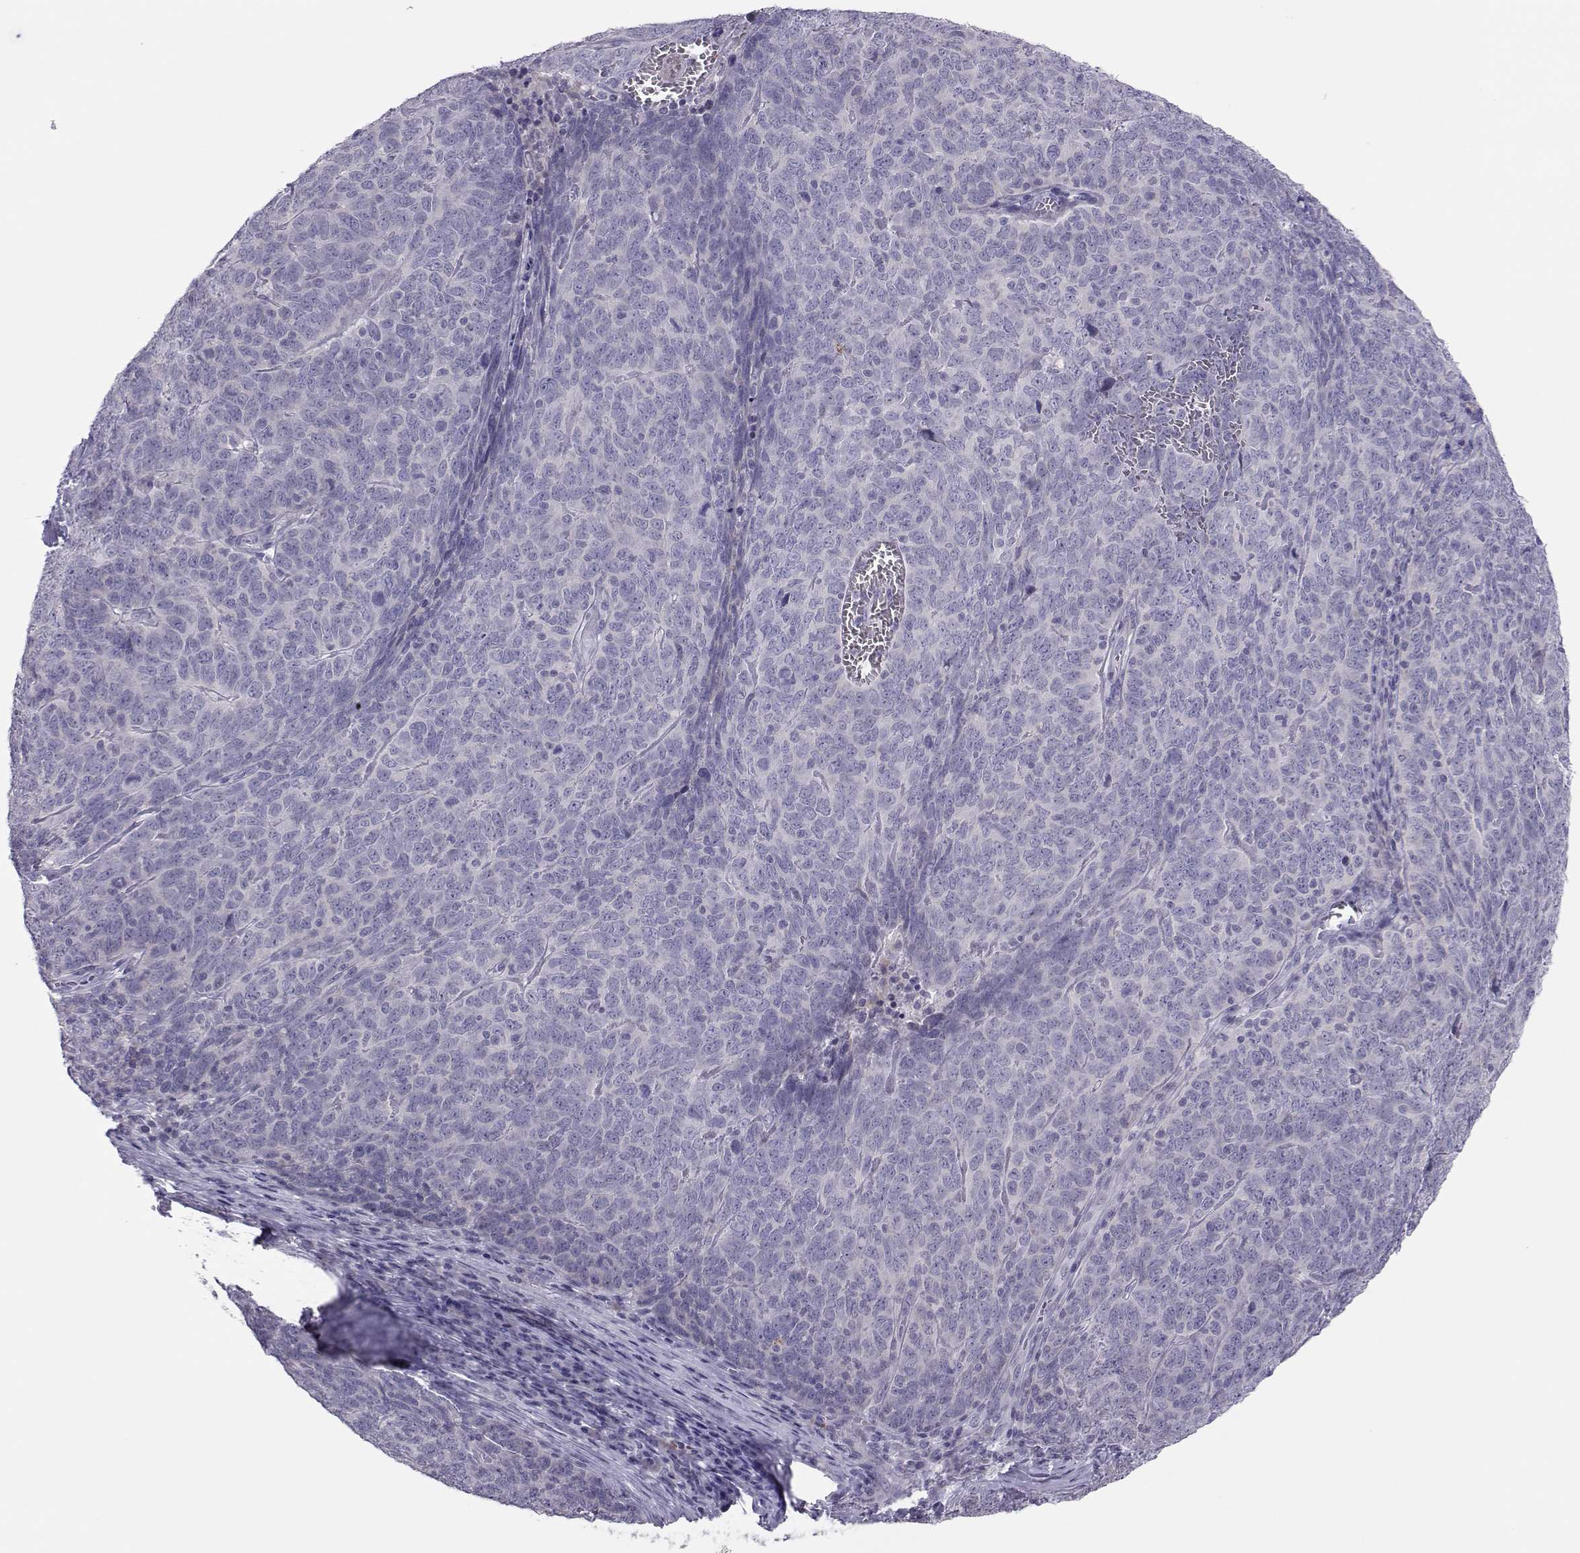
{"staining": {"intensity": "negative", "quantity": "none", "location": "none"}, "tissue": "skin cancer", "cell_type": "Tumor cells", "image_type": "cancer", "snomed": [{"axis": "morphology", "description": "Squamous cell carcinoma, NOS"}, {"axis": "topography", "description": "Skin"}, {"axis": "topography", "description": "Anal"}], "caption": "Immunohistochemical staining of human squamous cell carcinoma (skin) demonstrates no significant positivity in tumor cells.", "gene": "TRPM7", "patient": {"sex": "female", "age": 51}}